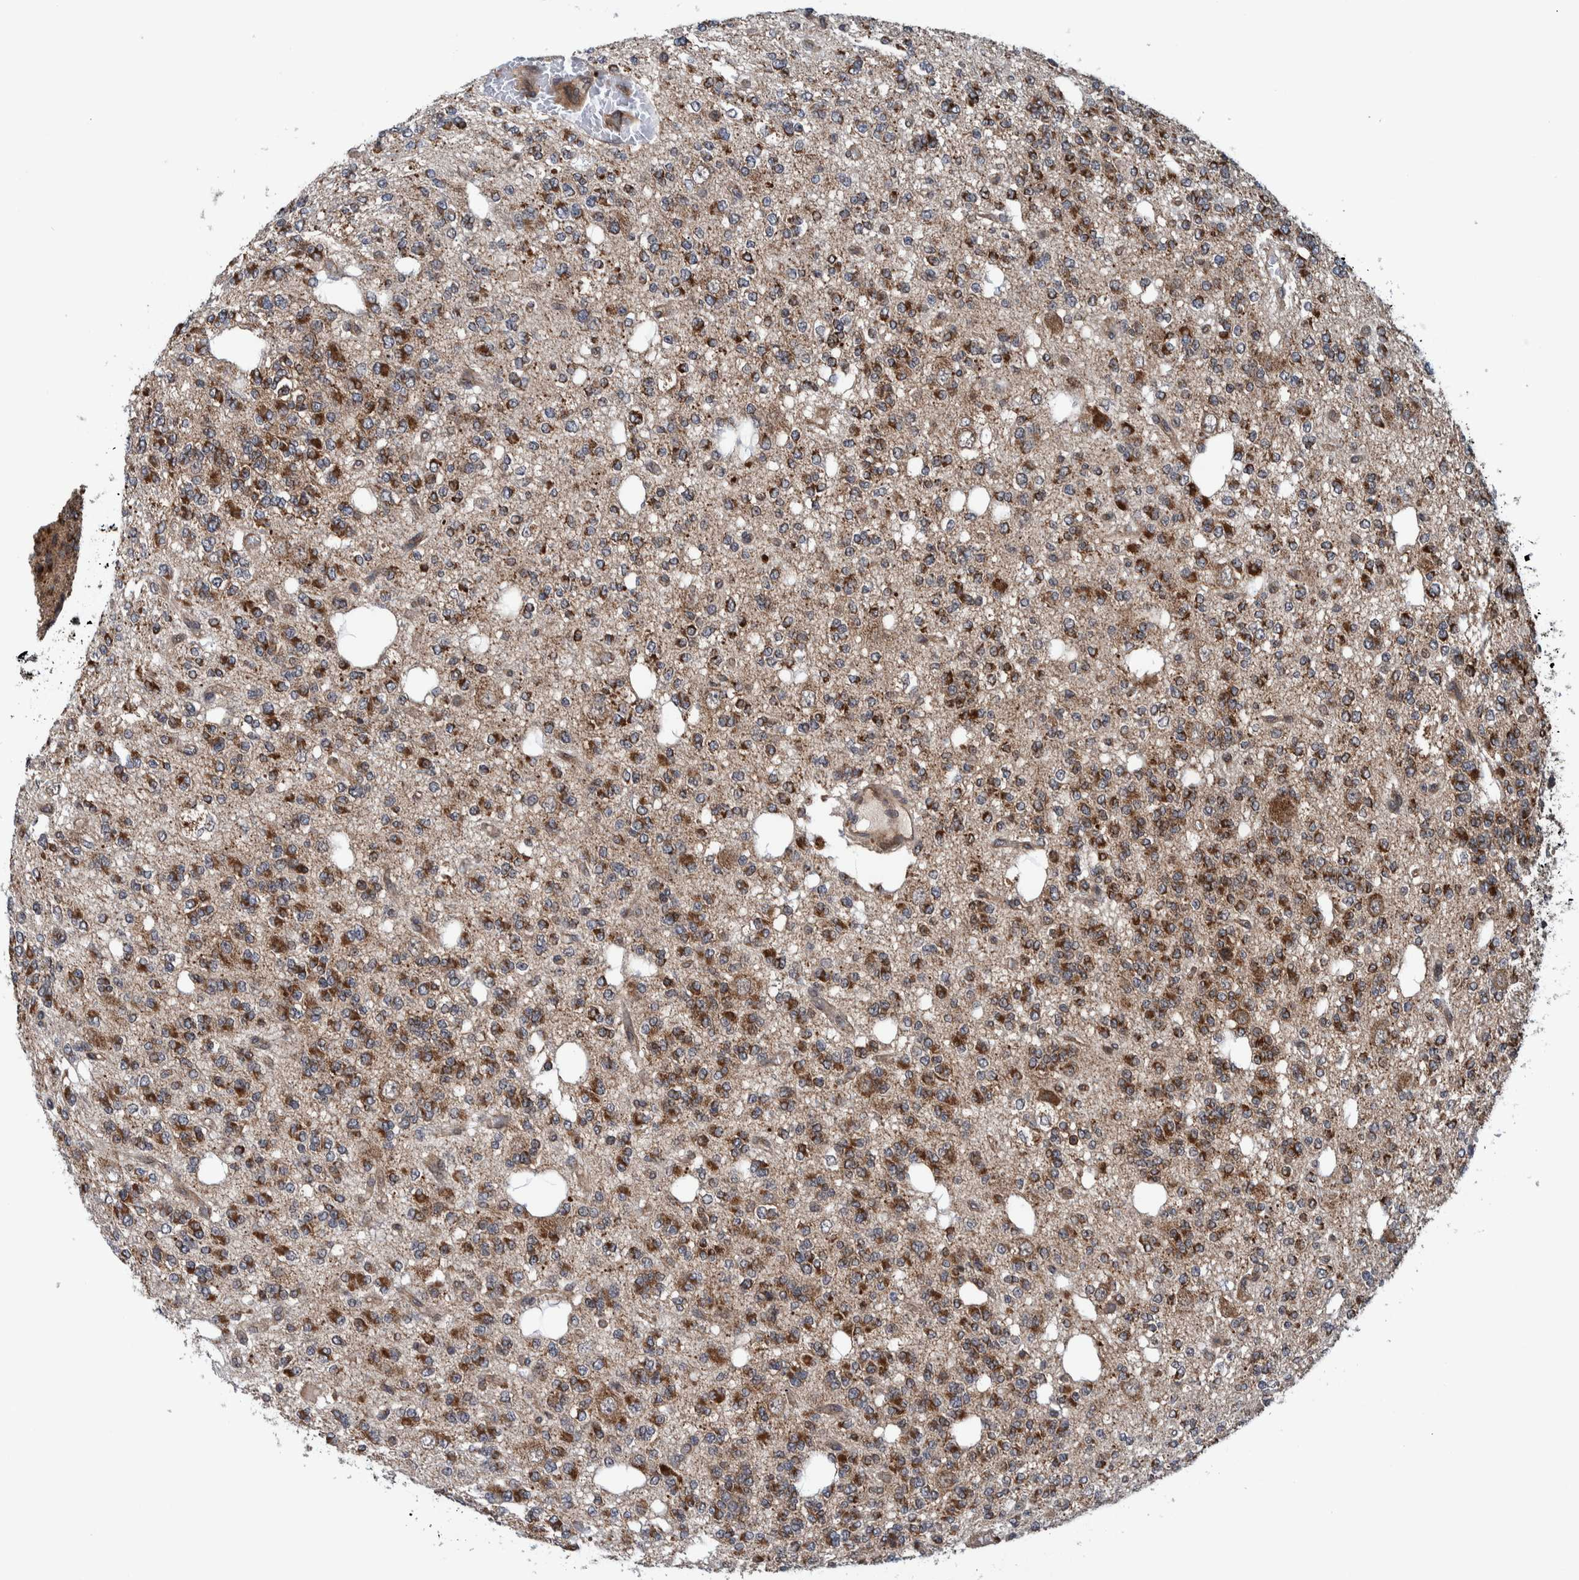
{"staining": {"intensity": "strong", "quantity": ">75%", "location": "cytoplasmic/membranous"}, "tissue": "glioma", "cell_type": "Tumor cells", "image_type": "cancer", "snomed": [{"axis": "morphology", "description": "Glioma, malignant, Low grade"}, {"axis": "topography", "description": "Brain"}], "caption": "Protein expression by immunohistochemistry exhibits strong cytoplasmic/membranous staining in about >75% of tumor cells in glioma.", "gene": "MRPS7", "patient": {"sex": "male", "age": 38}}